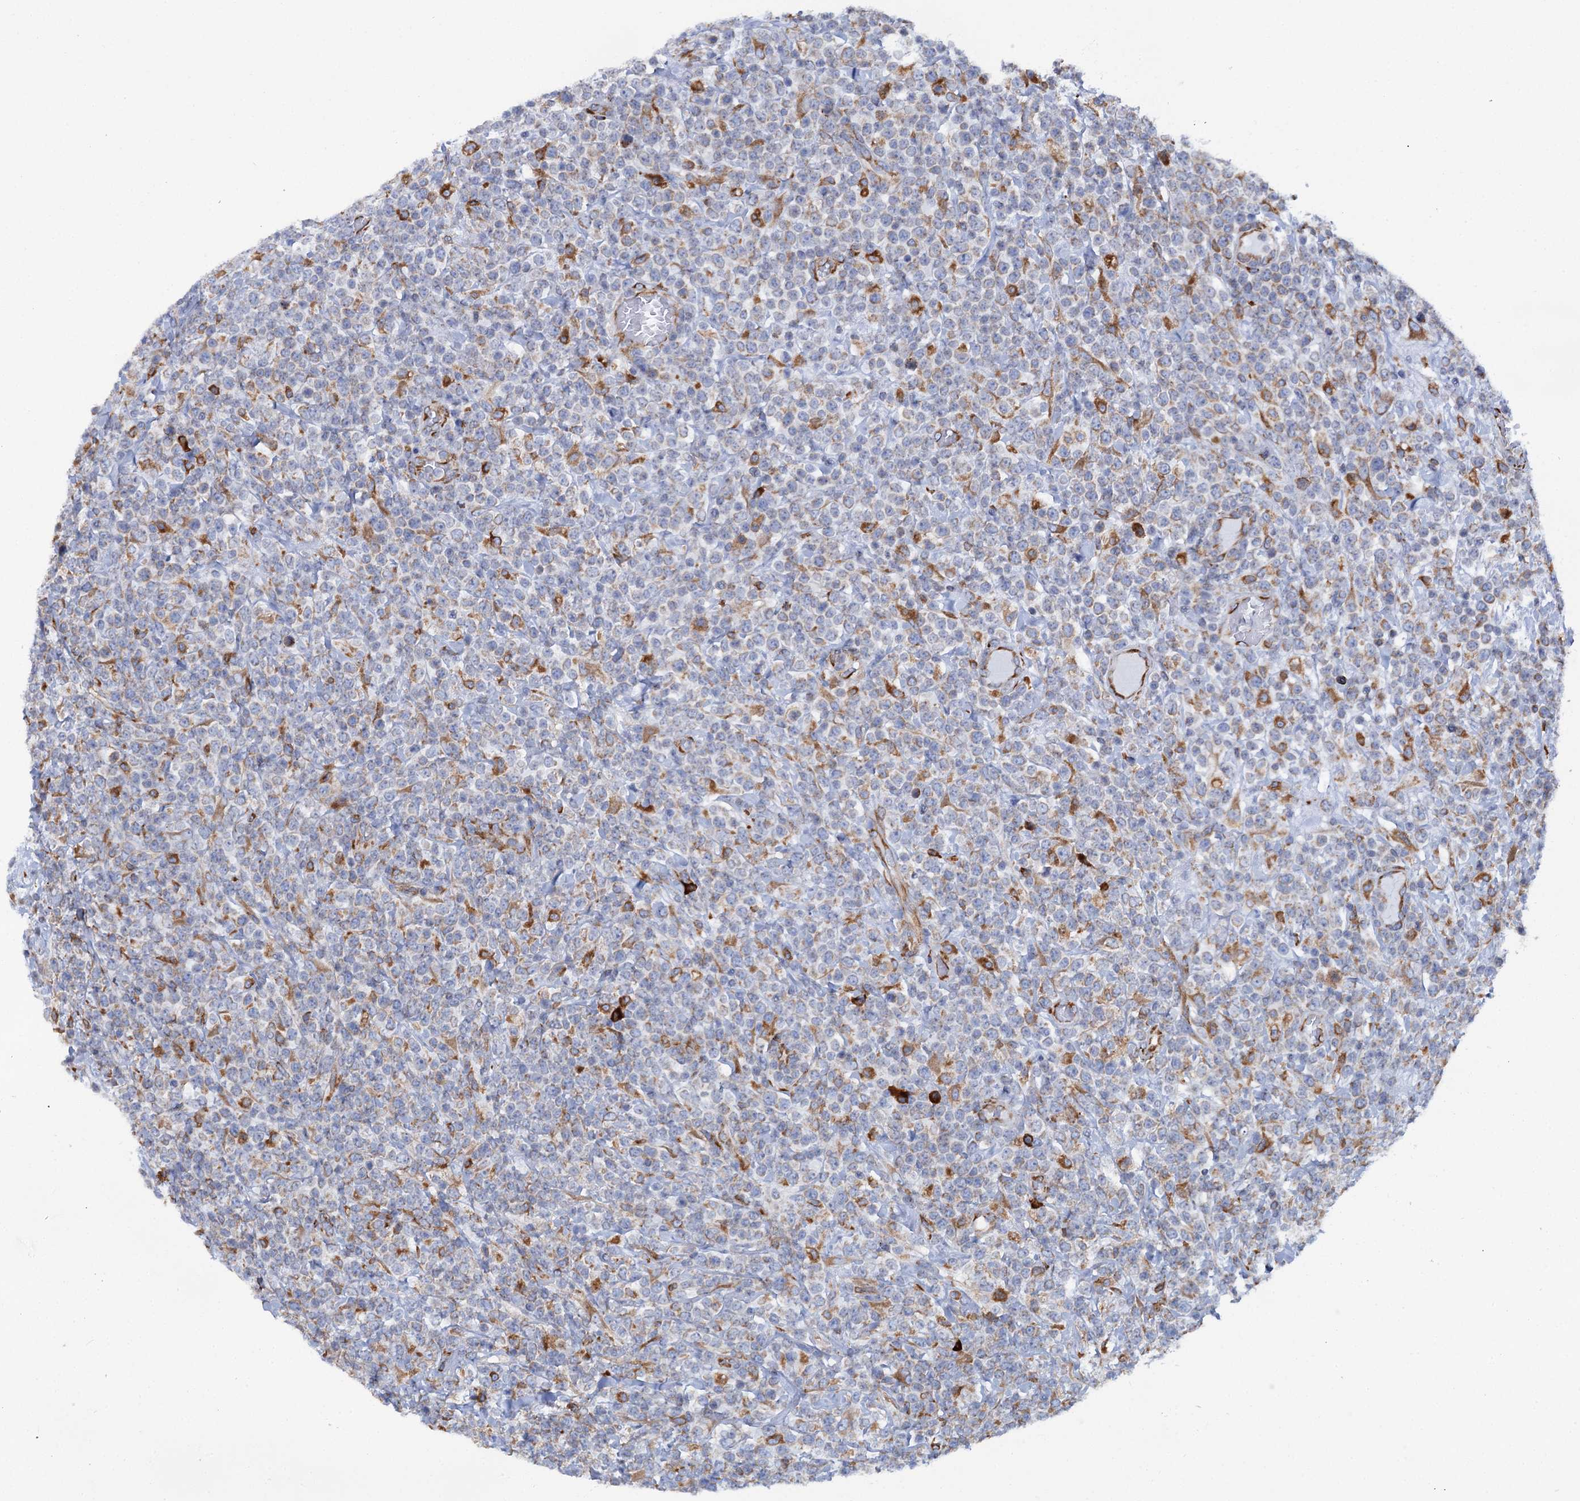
{"staining": {"intensity": "weak", "quantity": "<25%", "location": "cytoplasmic/membranous"}, "tissue": "lymphoma", "cell_type": "Tumor cells", "image_type": "cancer", "snomed": [{"axis": "morphology", "description": "Malignant lymphoma, non-Hodgkin's type, High grade"}, {"axis": "topography", "description": "Colon"}], "caption": "This histopathology image is of high-grade malignant lymphoma, non-Hodgkin's type stained with IHC to label a protein in brown with the nuclei are counter-stained blue. There is no positivity in tumor cells.", "gene": "SHE", "patient": {"sex": "female", "age": 53}}